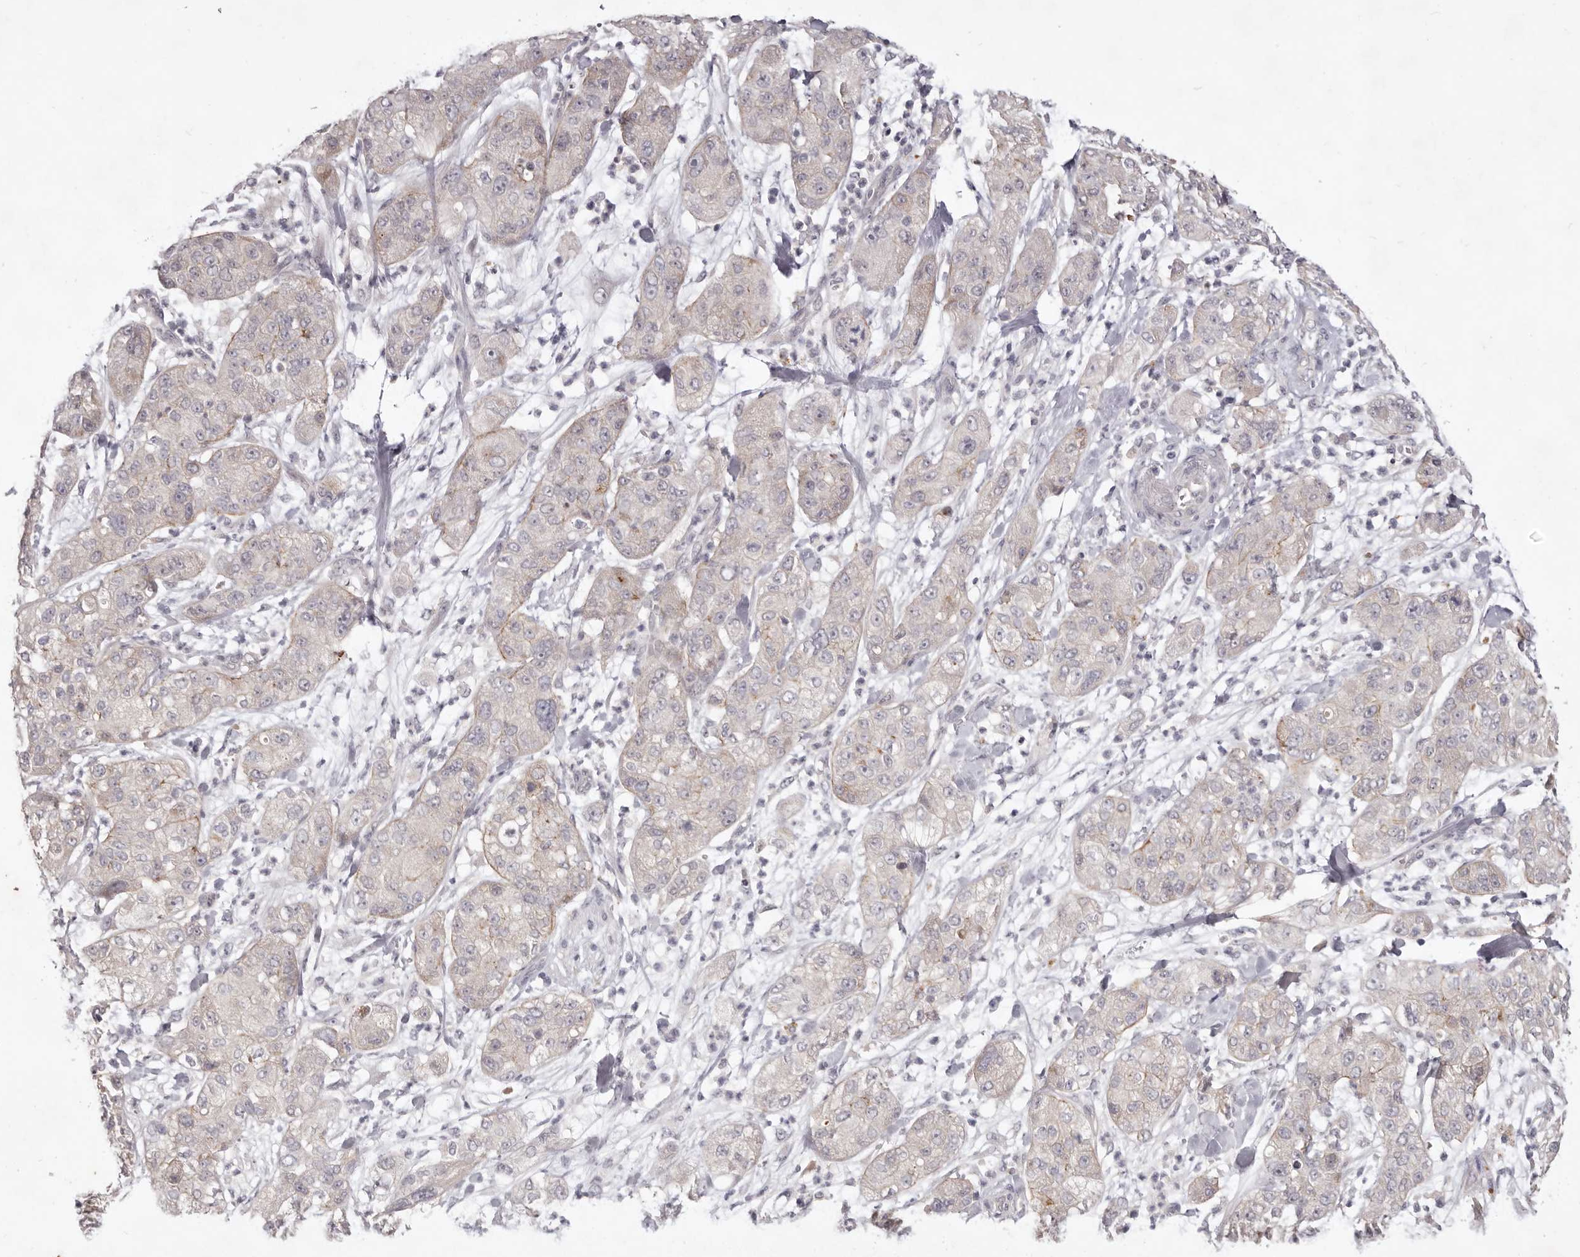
{"staining": {"intensity": "negative", "quantity": "none", "location": "none"}, "tissue": "pancreatic cancer", "cell_type": "Tumor cells", "image_type": "cancer", "snomed": [{"axis": "morphology", "description": "Adenocarcinoma, NOS"}, {"axis": "topography", "description": "Pancreas"}], "caption": "Image shows no significant protein expression in tumor cells of adenocarcinoma (pancreatic). (Stains: DAB (3,3'-diaminobenzidine) IHC with hematoxylin counter stain, Microscopy: brightfield microscopy at high magnification).", "gene": "GARNL3", "patient": {"sex": "female", "age": 78}}